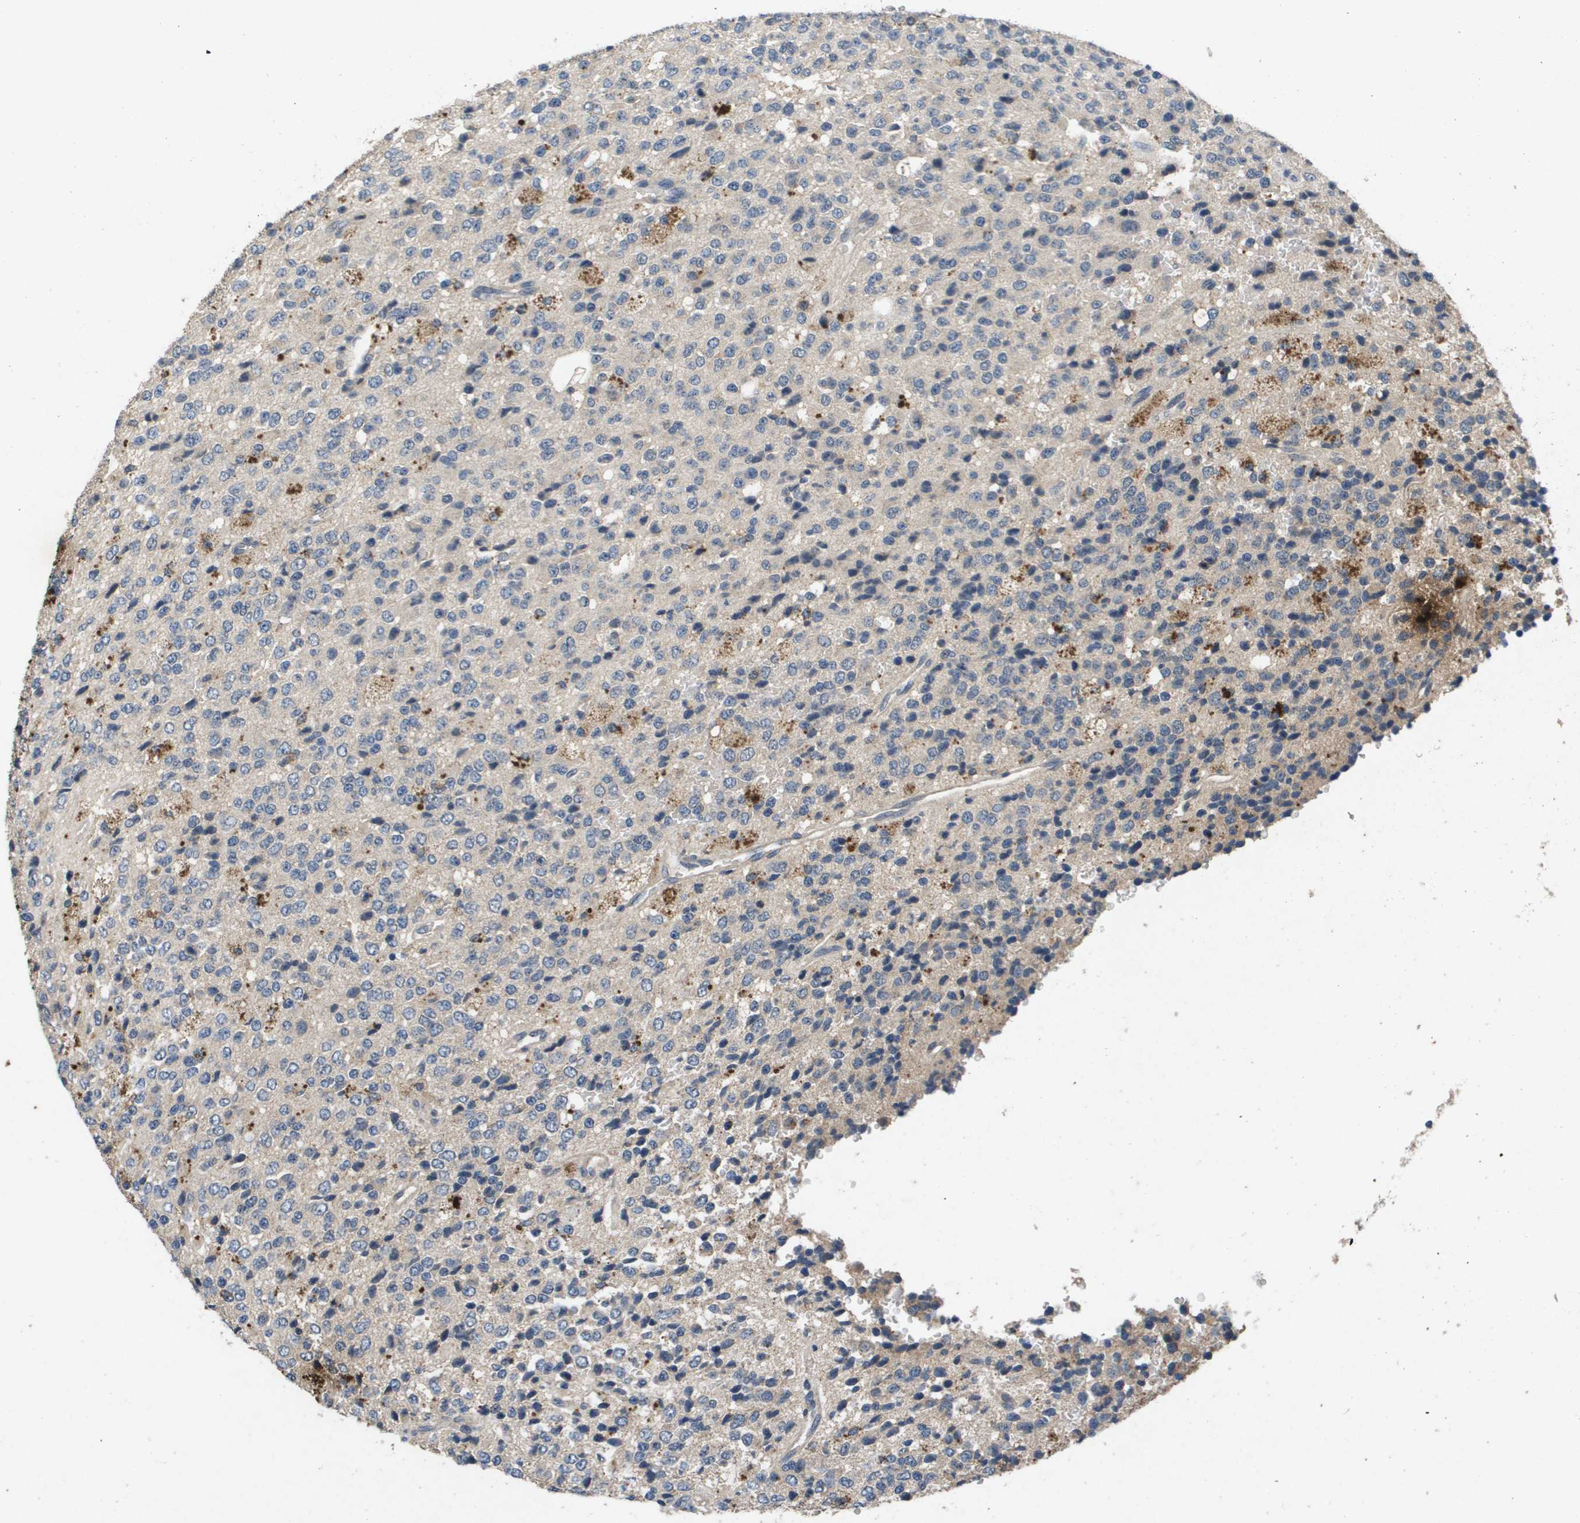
{"staining": {"intensity": "negative", "quantity": "none", "location": "none"}, "tissue": "glioma", "cell_type": "Tumor cells", "image_type": "cancer", "snomed": [{"axis": "morphology", "description": "Glioma, malignant, High grade"}, {"axis": "topography", "description": "pancreas cauda"}], "caption": "High magnification brightfield microscopy of high-grade glioma (malignant) stained with DAB (3,3'-diaminobenzidine) (brown) and counterstained with hematoxylin (blue): tumor cells show no significant positivity.", "gene": "PROC", "patient": {"sex": "male", "age": 60}}